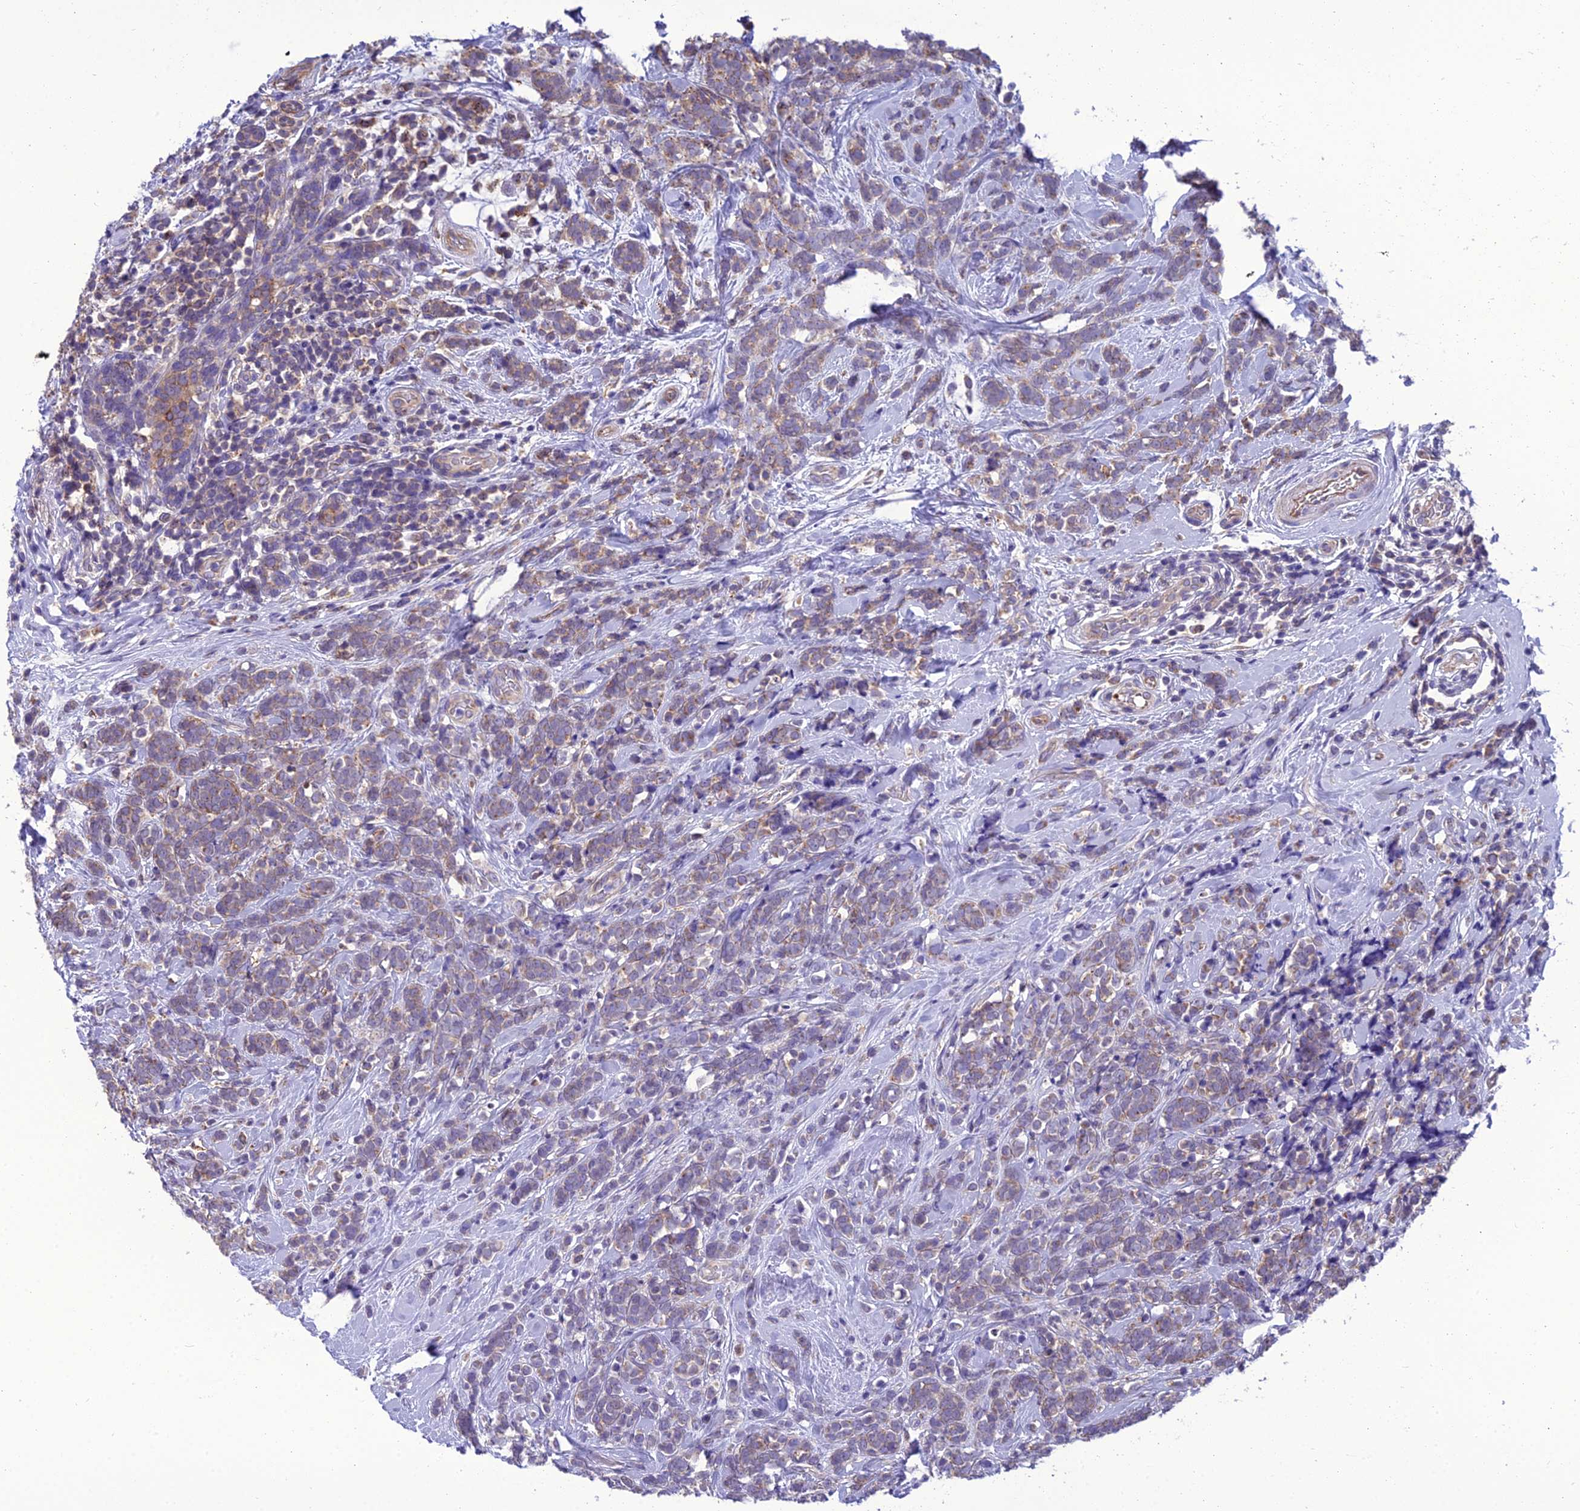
{"staining": {"intensity": "weak", "quantity": ">75%", "location": "cytoplasmic/membranous"}, "tissue": "breast cancer", "cell_type": "Tumor cells", "image_type": "cancer", "snomed": [{"axis": "morphology", "description": "Lobular carcinoma"}, {"axis": "topography", "description": "Breast"}], "caption": "A low amount of weak cytoplasmic/membranous staining is seen in approximately >75% of tumor cells in lobular carcinoma (breast) tissue.", "gene": "GOLPH3", "patient": {"sex": "female", "age": 58}}